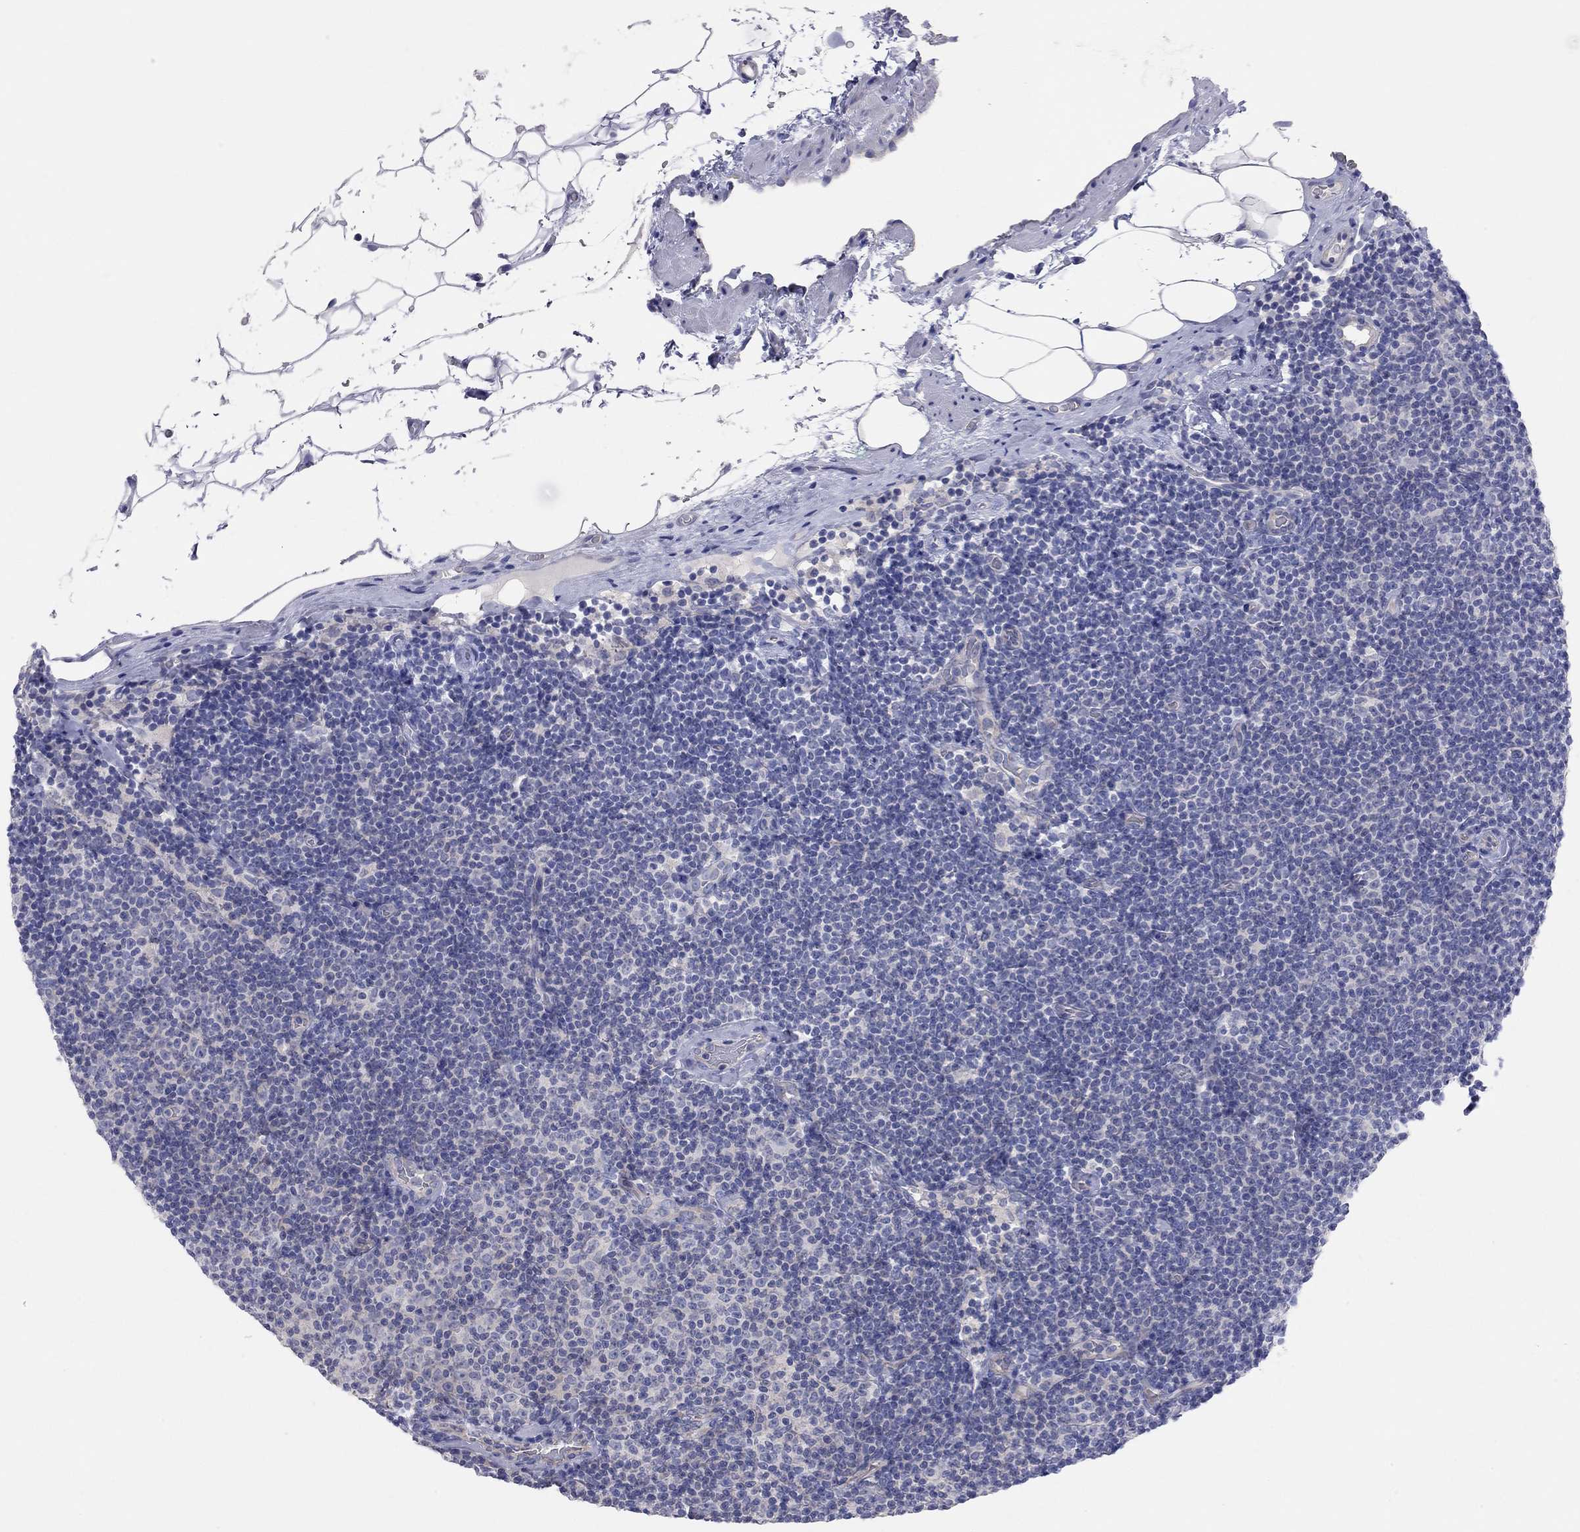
{"staining": {"intensity": "negative", "quantity": "none", "location": "none"}, "tissue": "lymphoma", "cell_type": "Tumor cells", "image_type": "cancer", "snomed": [{"axis": "morphology", "description": "Malignant lymphoma, non-Hodgkin's type, Low grade"}, {"axis": "topography", "description": "Lymph node"}], "caption": "Immunohistochemistry image of neoplastic tissue: lymphoma stained with DAB shows no significant protein positivity in tumor cells.", "gene": "KCNB1", "patient": {"sex": "male", "age": 81}}